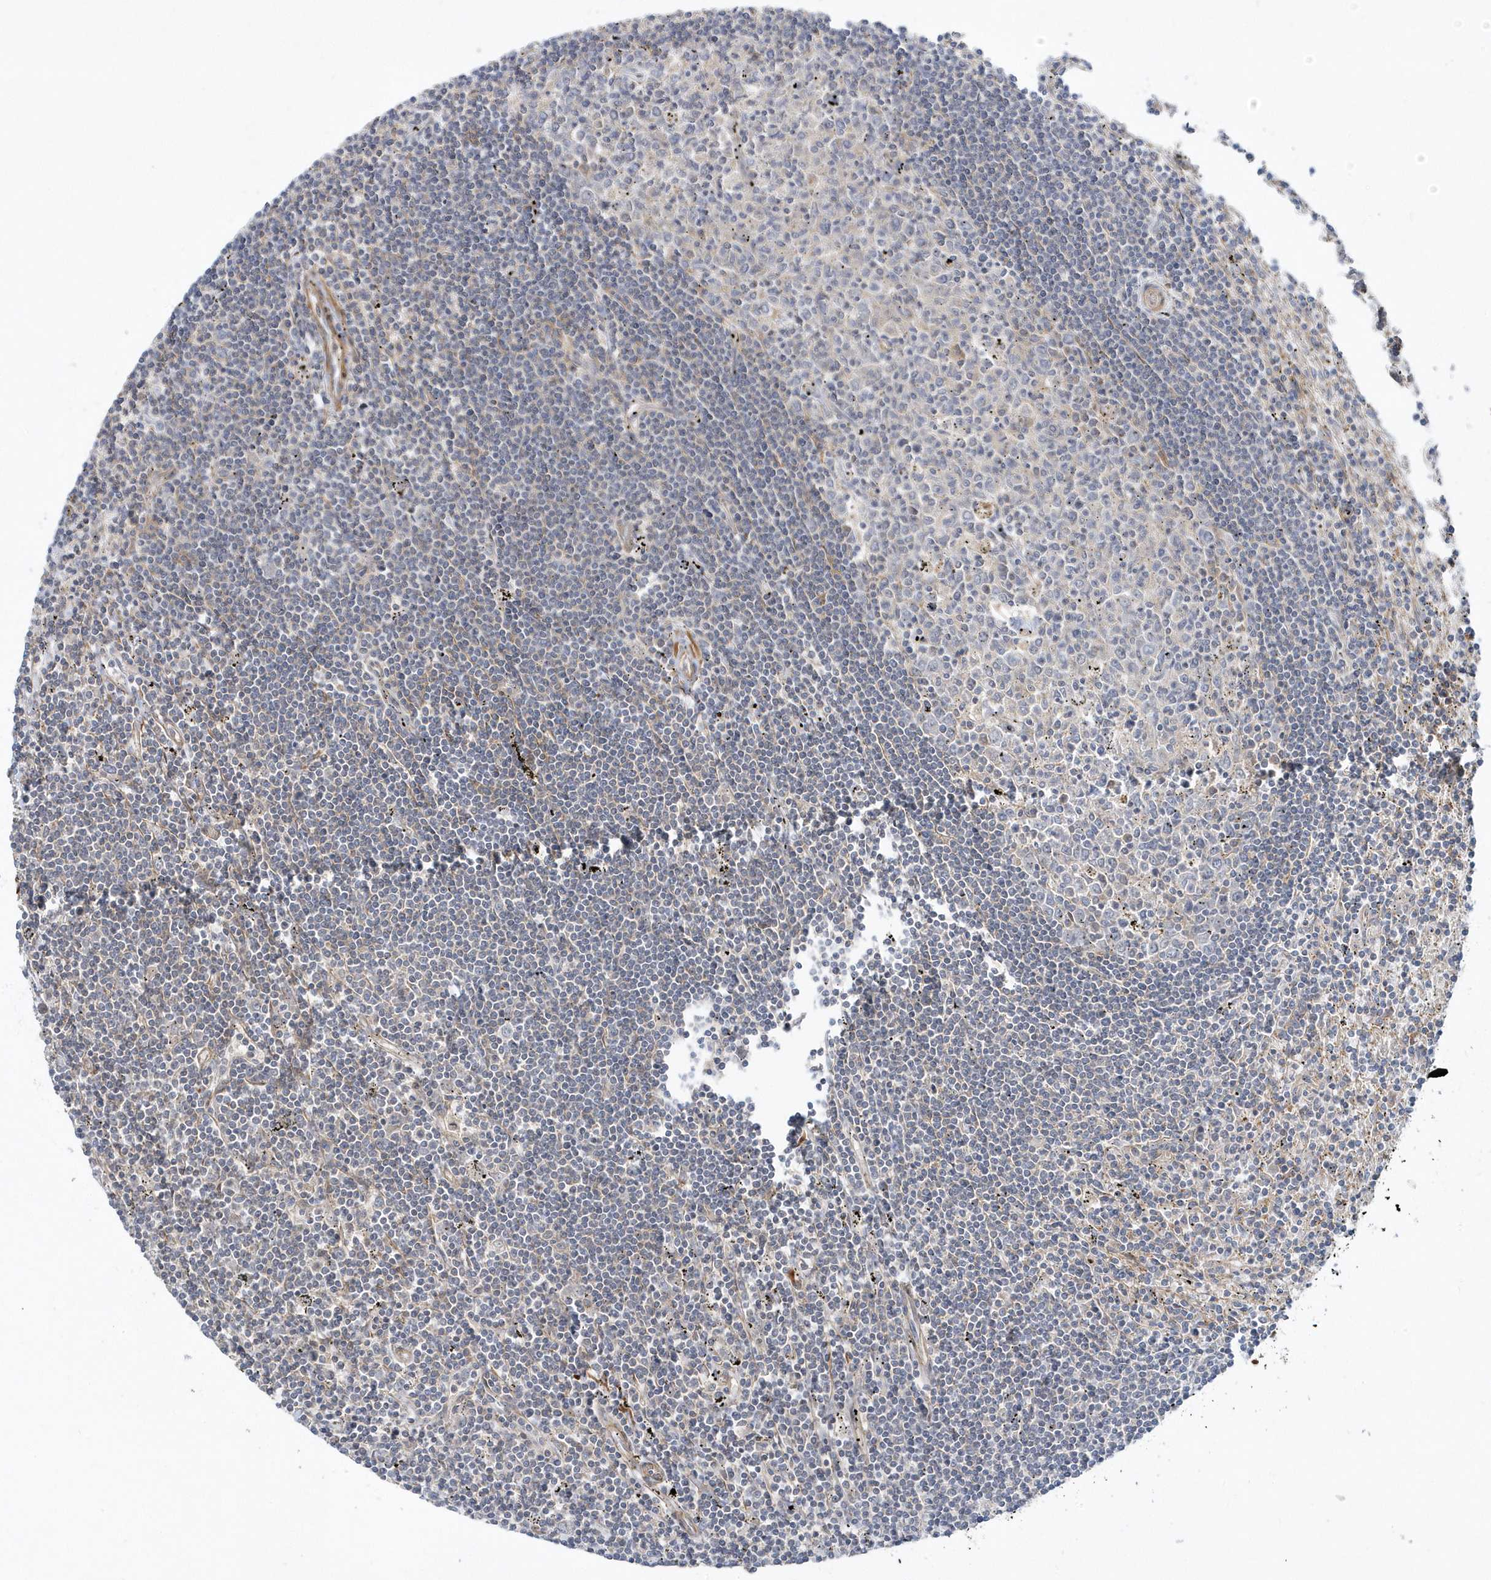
{"staining": {"intensity": "negative", "quantity": "none", "location": "none"}, "tissue": "lymphoma", "cell_type": "Tumor cells", "image_type": "cancer", "snomed": [{"axis": "morphology", "description": "Malignant lymphoma, non-Hodgkin's type, Low grade"}, {"axis": "topography", "description": "Spleen"}], "caption": "IHC of human malignant lymphoma, non-Hodgkin's type (low-grade) demonstrates no positivity in tumor cells.", "gene": "LEXM", "patient": {"sex": "male", "age": 76}}